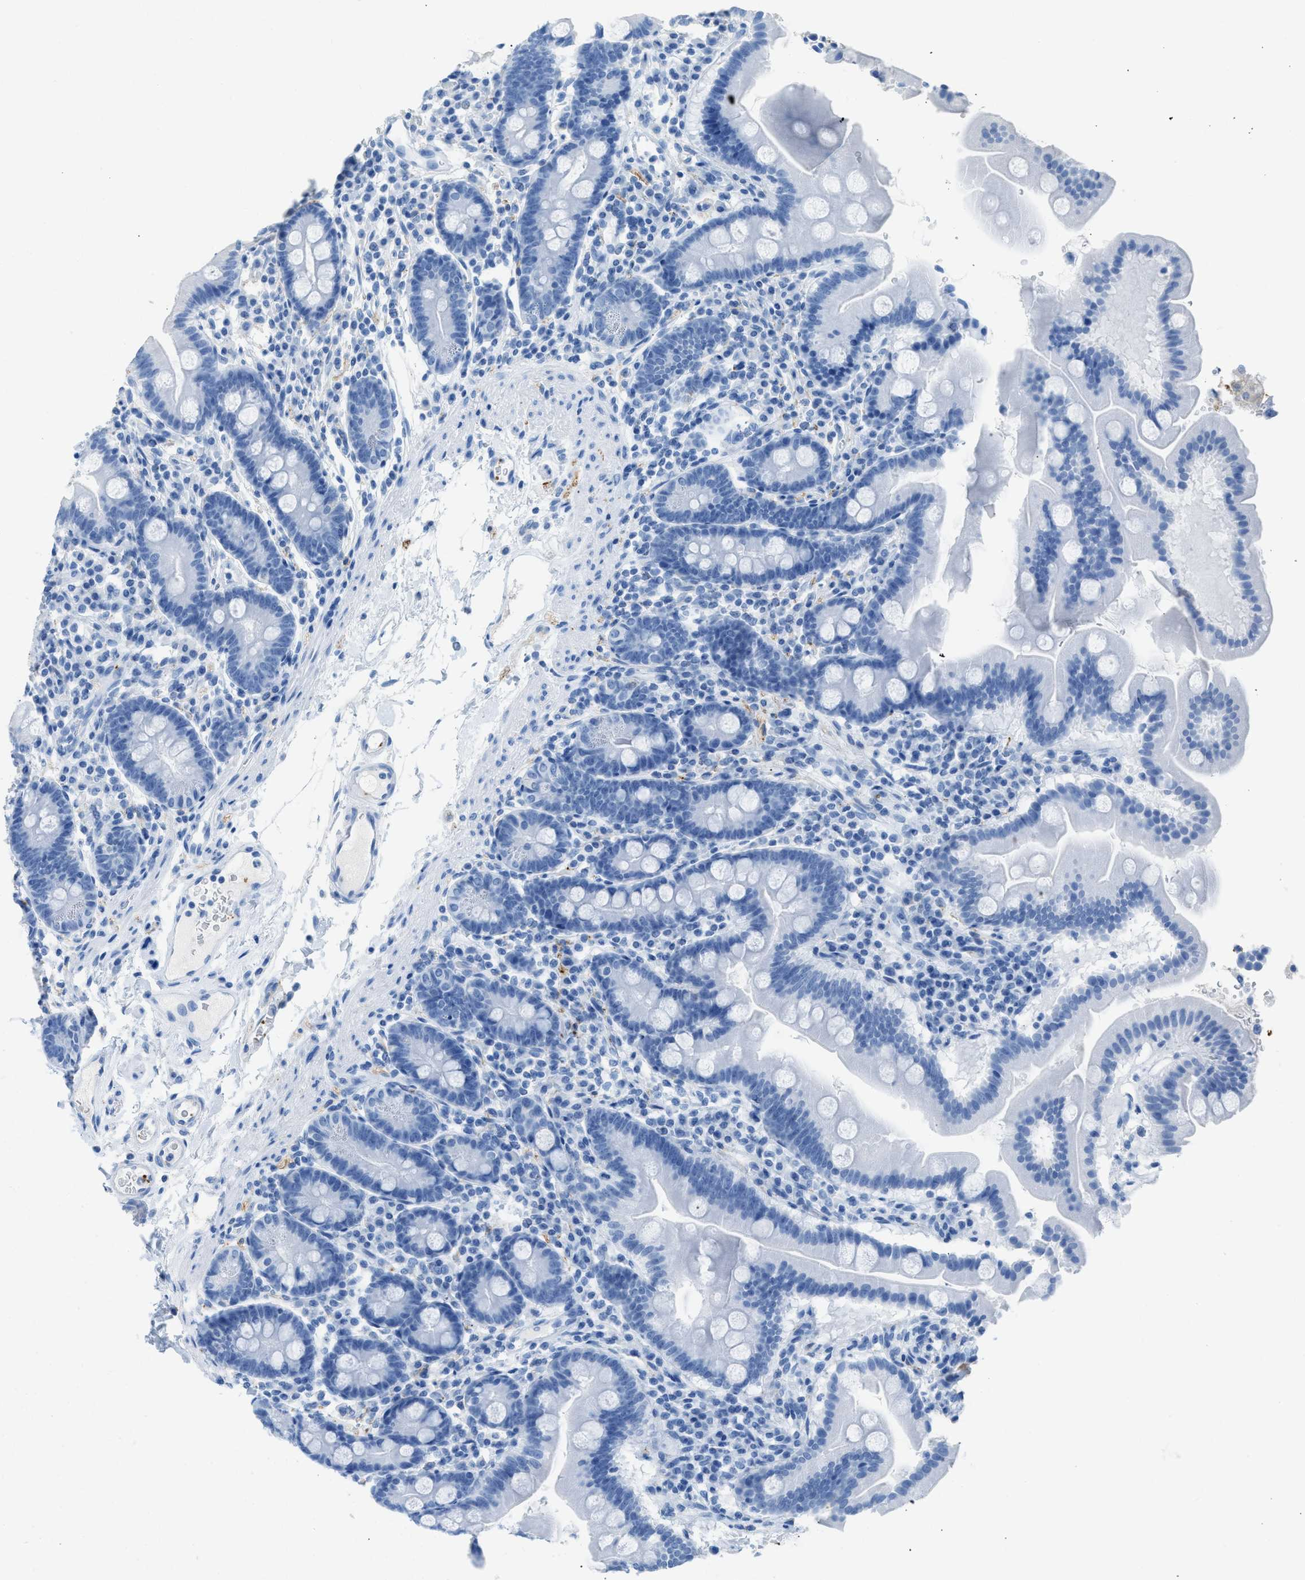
{"staining": {"intensity": "negative", "quantity": "none", "location": "none"}, "tissue": "duodenum", "cell_type": "Glandular cells", "image_type": "normal", "snomed": [{"axis": "morphology", "description": "Normal tissue, NOS"}, {"axis": "topography", "description": "Duodenum"}], "caption": "Immunohistochemistry (IHC) micrograph of benign duodenum: duodenum stained with DAB exhibits no significant protein positivity in glandular cells. The staining was performed using DAB to visualize the protein expression in brown, while the nuclei were stained in blue with hematoxylin (Magnification: 20x).", "gene": "FAIM2", "patient": {"sex": "male", "age": 50}}